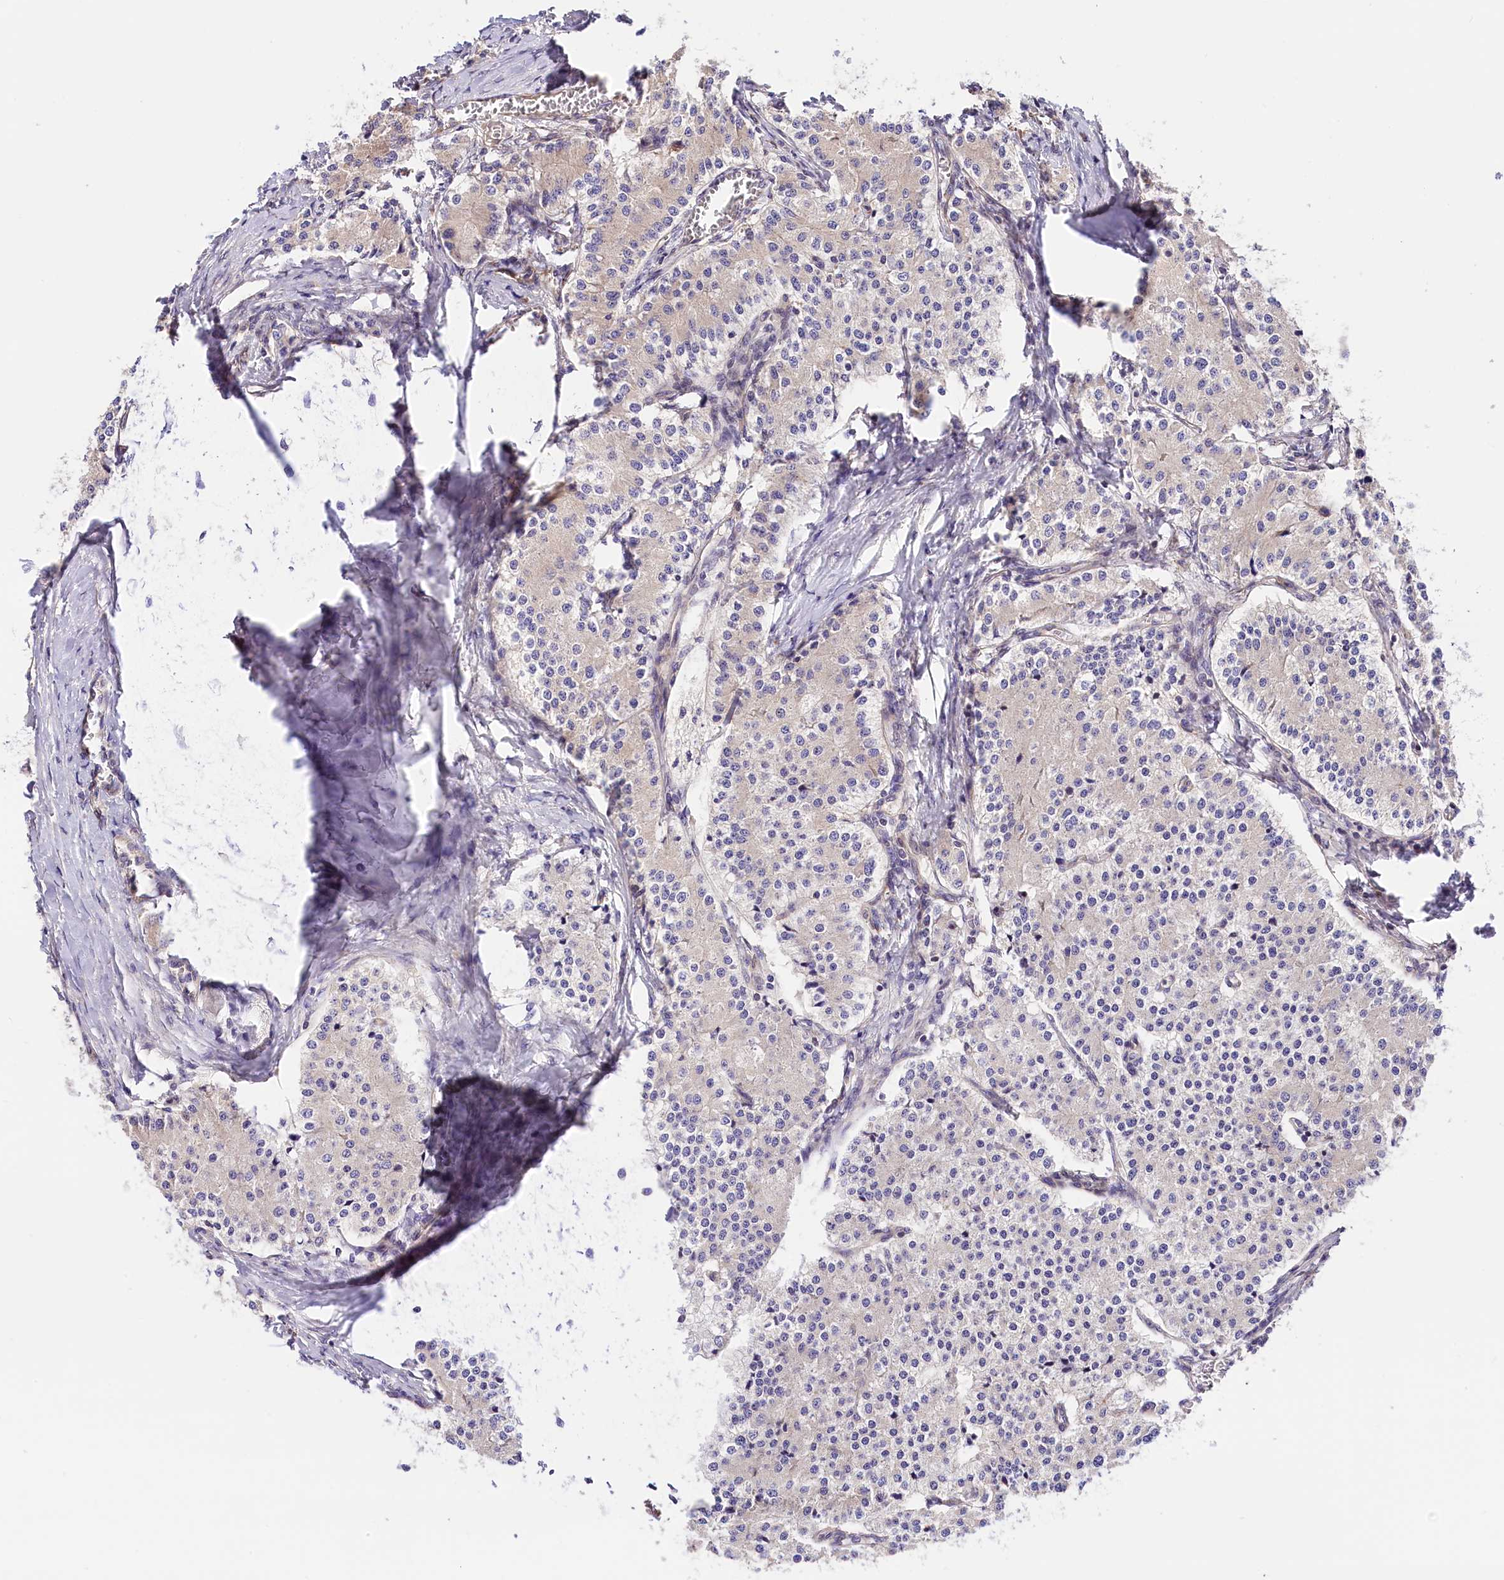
{"staining": {"intensity": "negative", "quantity": "none", "location": "none"}, "tissue": "carcinoid", "cell_type": "Tumor cells", "image_type": "cancer", "snomed": [{"axis": "morphology", "description": "Carcinoid, malignant, NOS"}, {"axis": "topography", "description": "Colon"}], "caption": "Human carcinoid stained for a protein using immunohistochemistry (IHC) demonstrates no staining in tumor cells.", "gene": "ARMC6", "patient": {"sex": "female", "age": 52}}